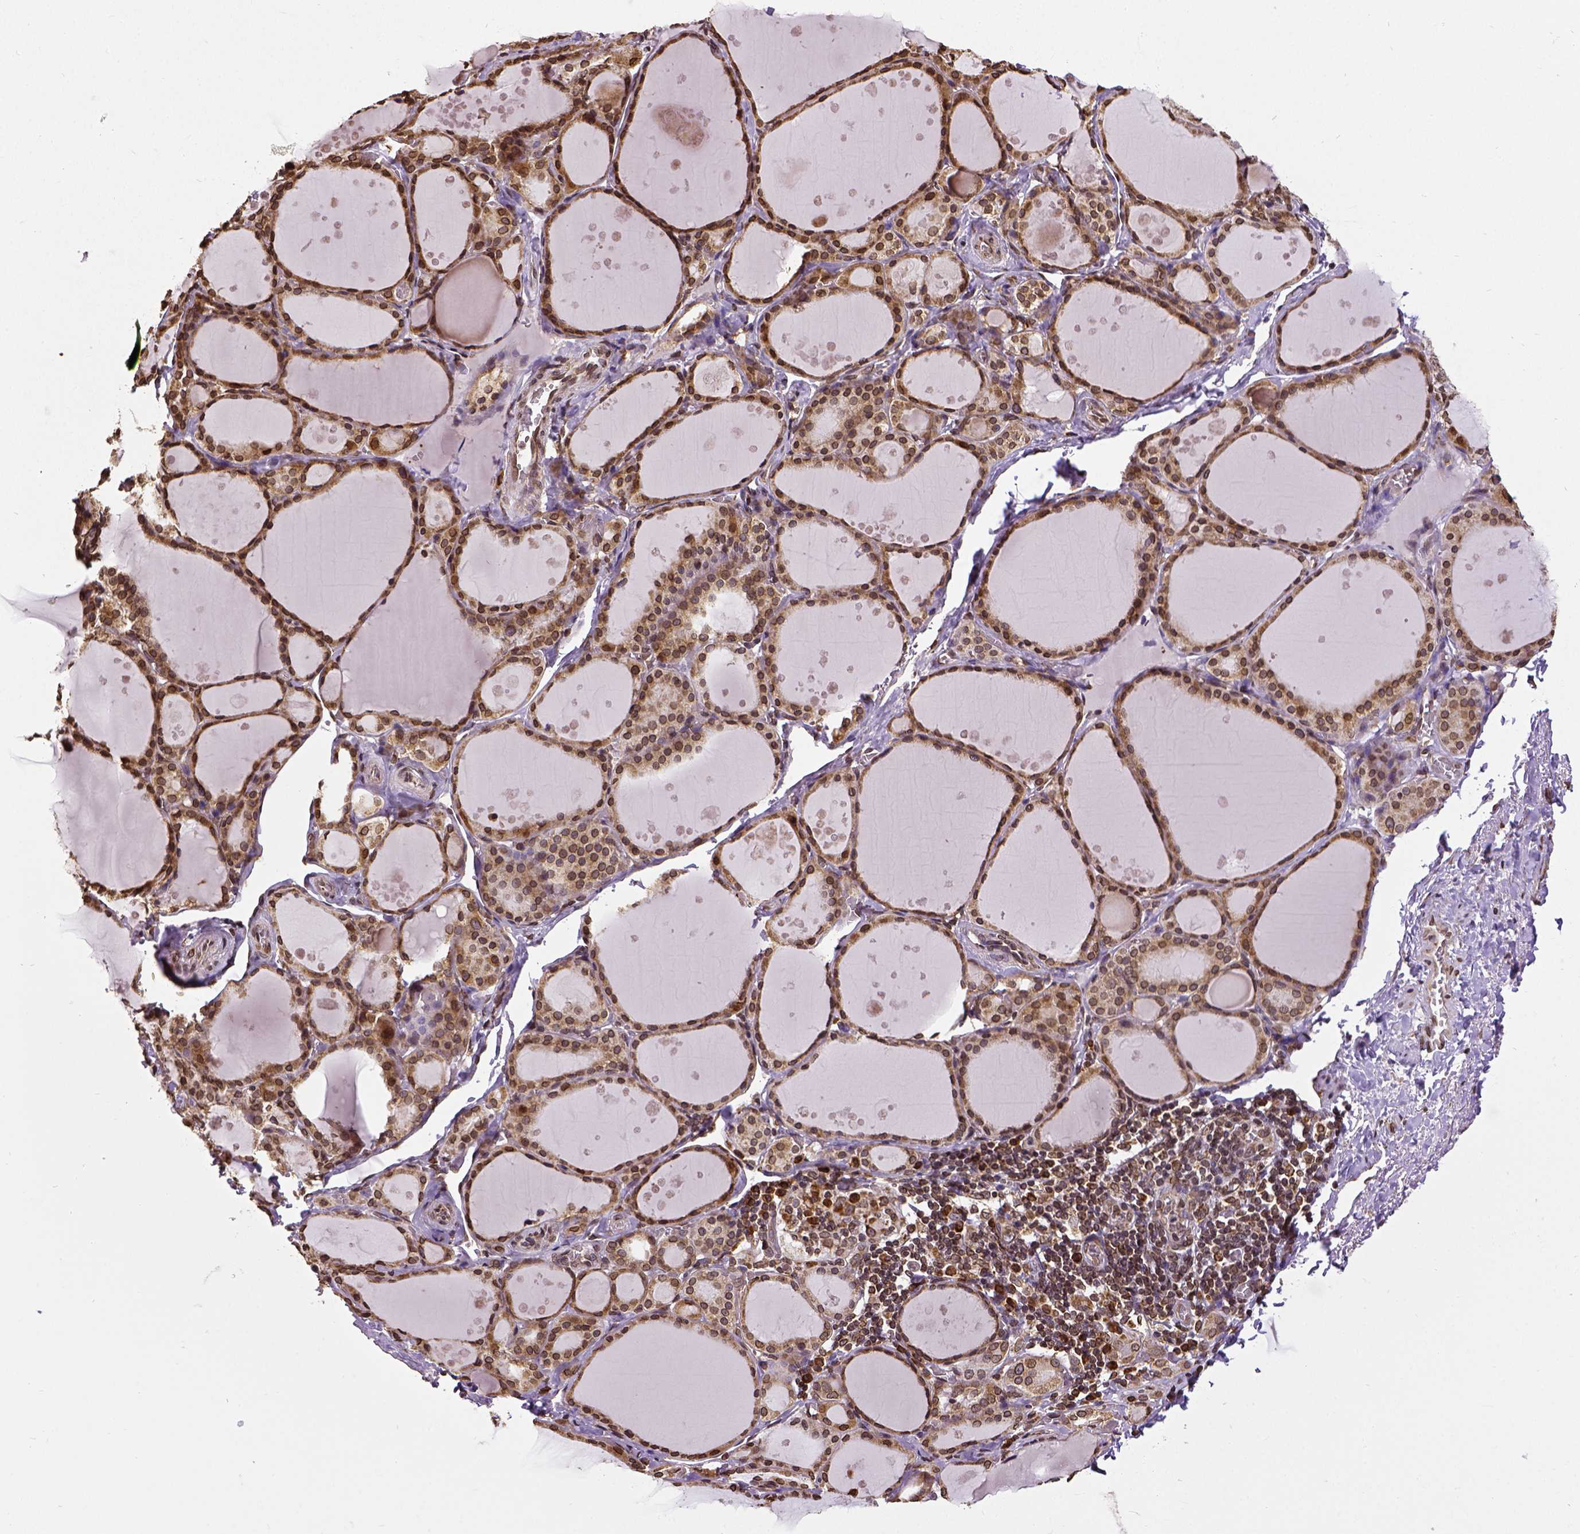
{"staining": {"intensity": "strong", "quantity": ">75%", "location": "cytoplasmic/membranous,nuclear"}, "tissue": "thyroid gland", "cell_type": "Glandular cells", "image_type": "normal", "snomed": [{"axis": "morphology", "description": "Normal tissue, NOS"}, {"axis": "topography", "description": "Thyroid gland"}], "caption": "Protein expression analysis of normal human thyroid gland reveals strong cytoplasmic/membranous,nuclear expression in approximately >75% of glandular cells.", "gene": "MTDH", "patient": {"sex": "male", "age": 68}}